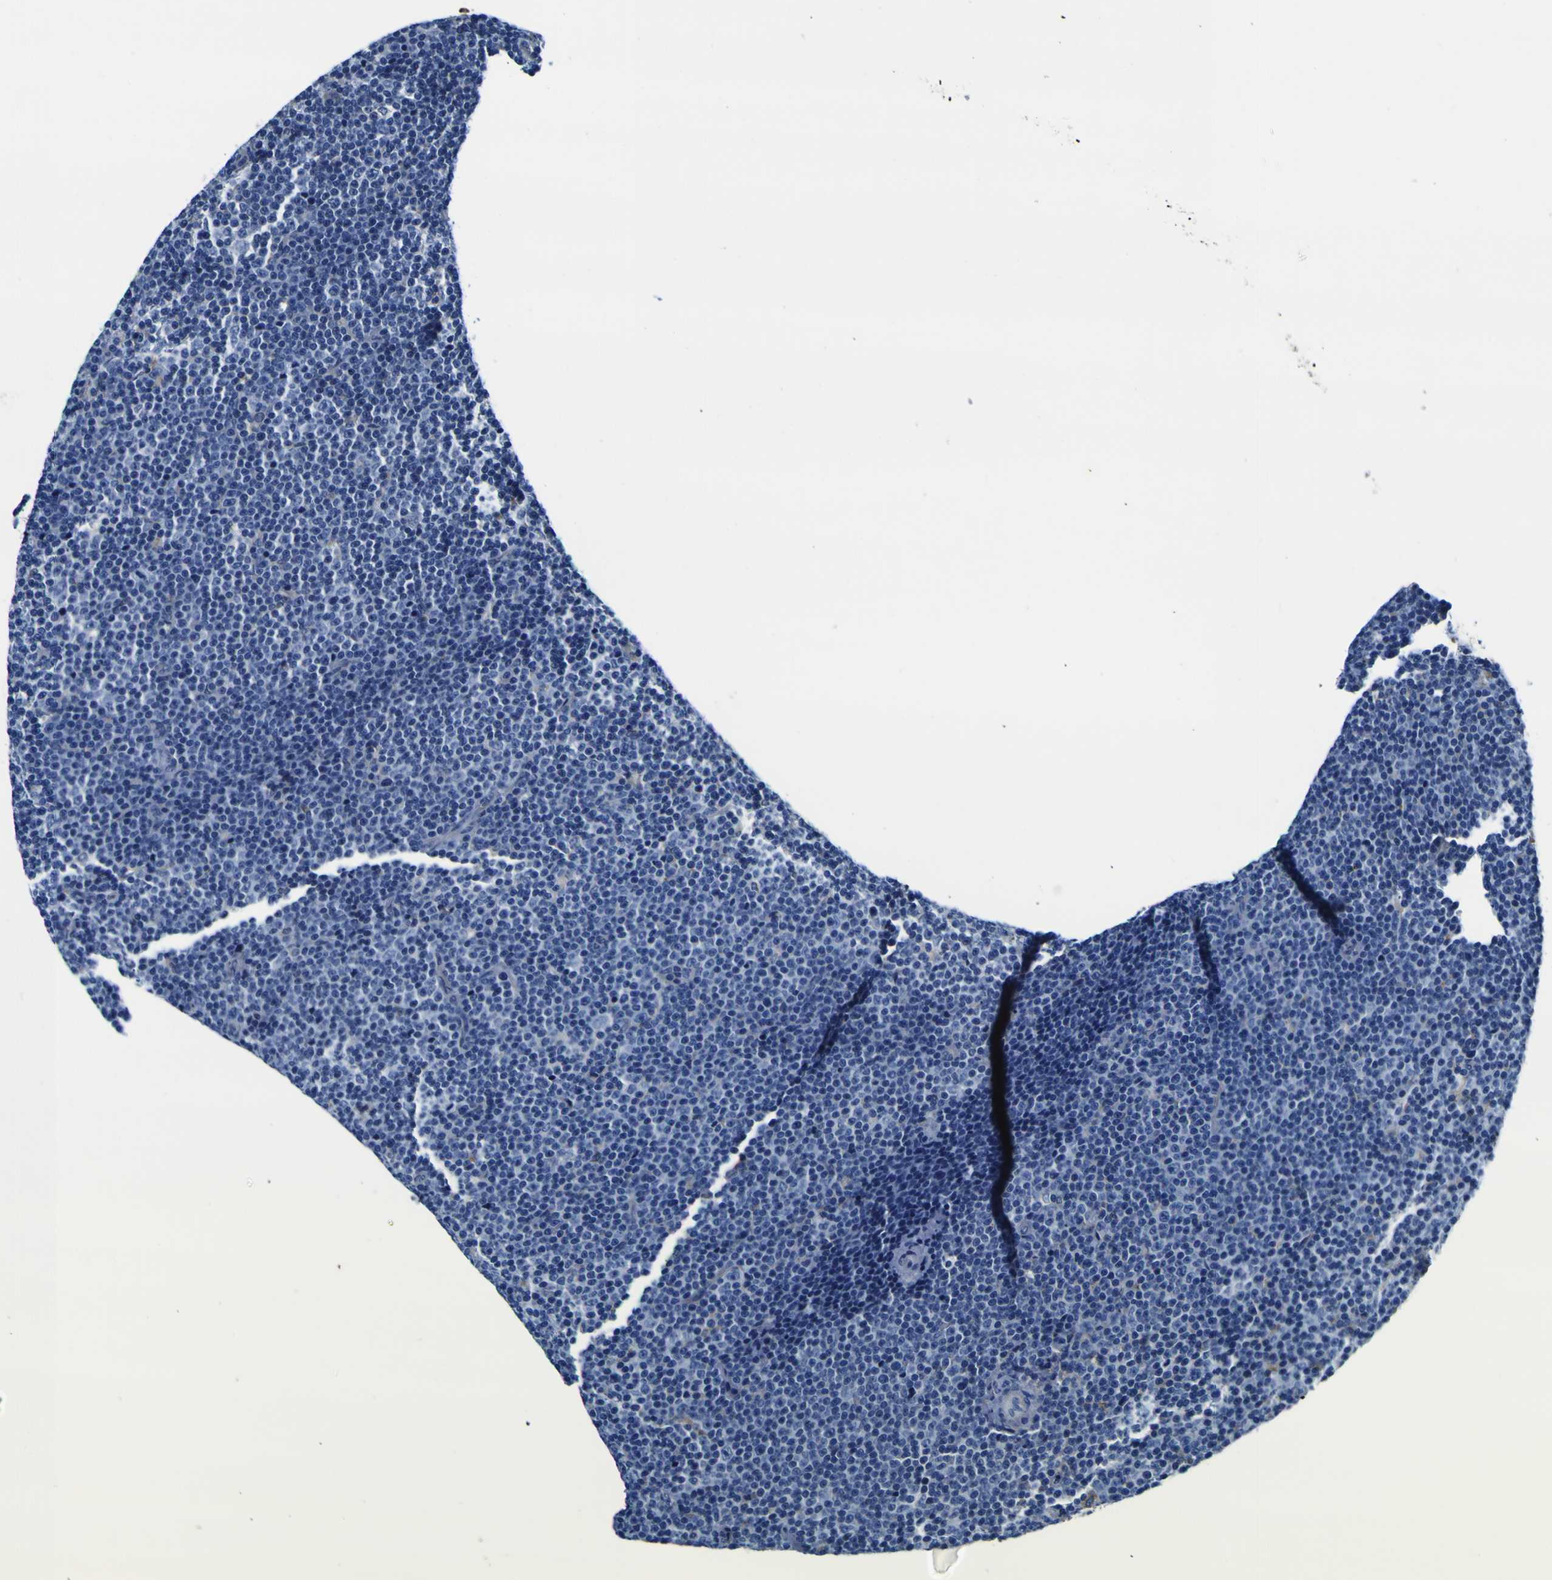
{"staining": {"intensity": "negative", "quantity": "none", "location": "none"}, "tissue": "lymphoma", "cell_type": "Tumor cells", "image_type": "cancer", "snomed": [{"axis": "morphology", "description": "Malignant lymphoma, non-Hodgkin's type, Low grade"}, {"axis": "topography", "description": "Lymph node"}], "caption": "Low-grade malignant lymphoma, non-Hodgkin's type was stained to show a protein in brown. There is no significant expression in tumor cells. Nuclei are stained in blue.", "gene": "PXDN", "patient": {"sex": "female", "age": 67}}